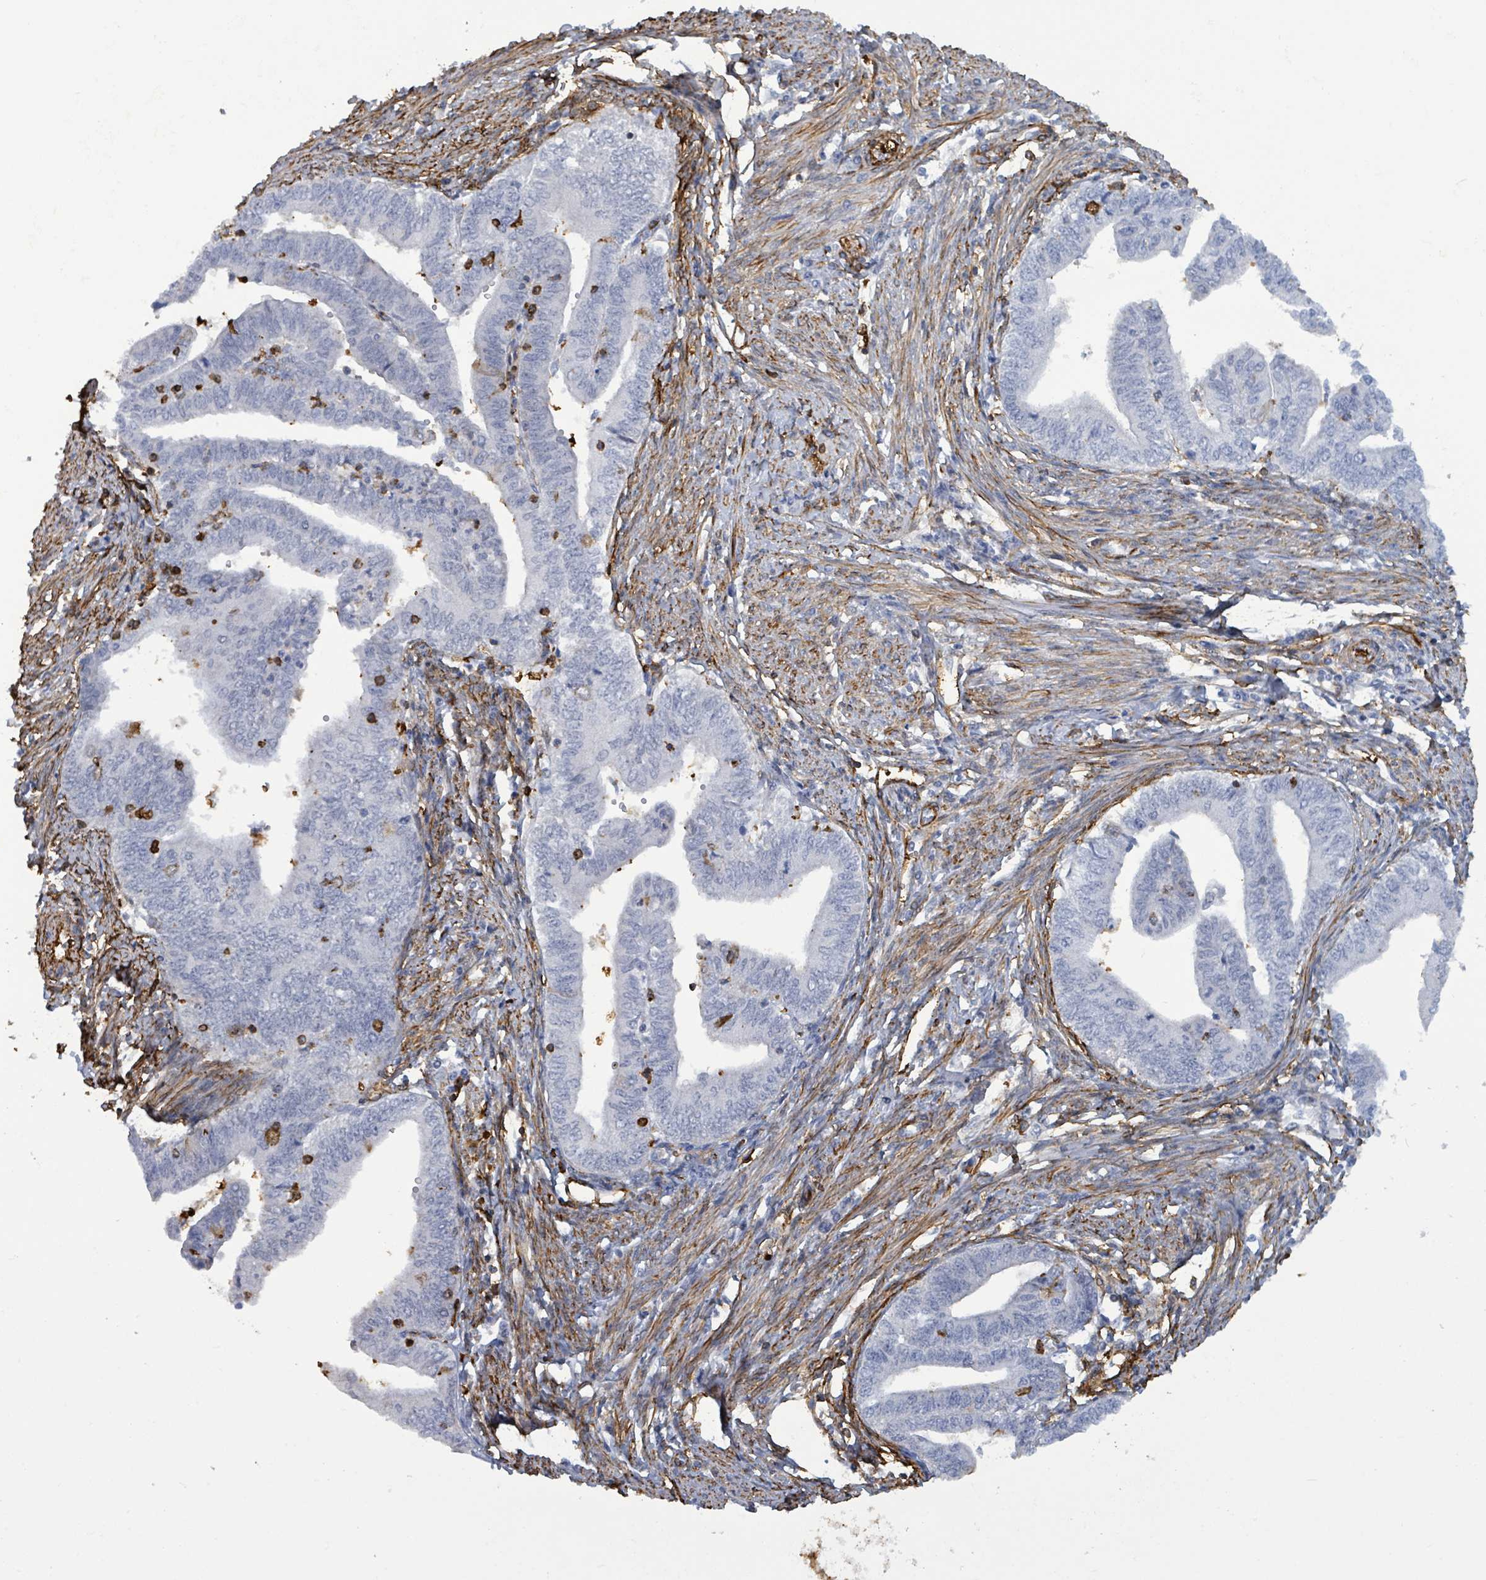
{"staining": {"intensity": "negative", "quantity": "none", "location": "none"}, "tissue": "endometrial cancer", "cell_type": "Tumor cells", "image_type": "cancer", "snomed": [{"axis": "morphology", "description": "Adenocarcinoma, NOS"}, {"axis": "topography", "description": "Endometrium"}], "caption": "DAB (3,3'-diaminobenzidine) immunohistochemical staining of human endometrial cancer (adenocarcinoma) reveals no significant positivity in tumor cells.", "gene": "PRKRIP1", "patient": {"sex": "female", "age": 66}}